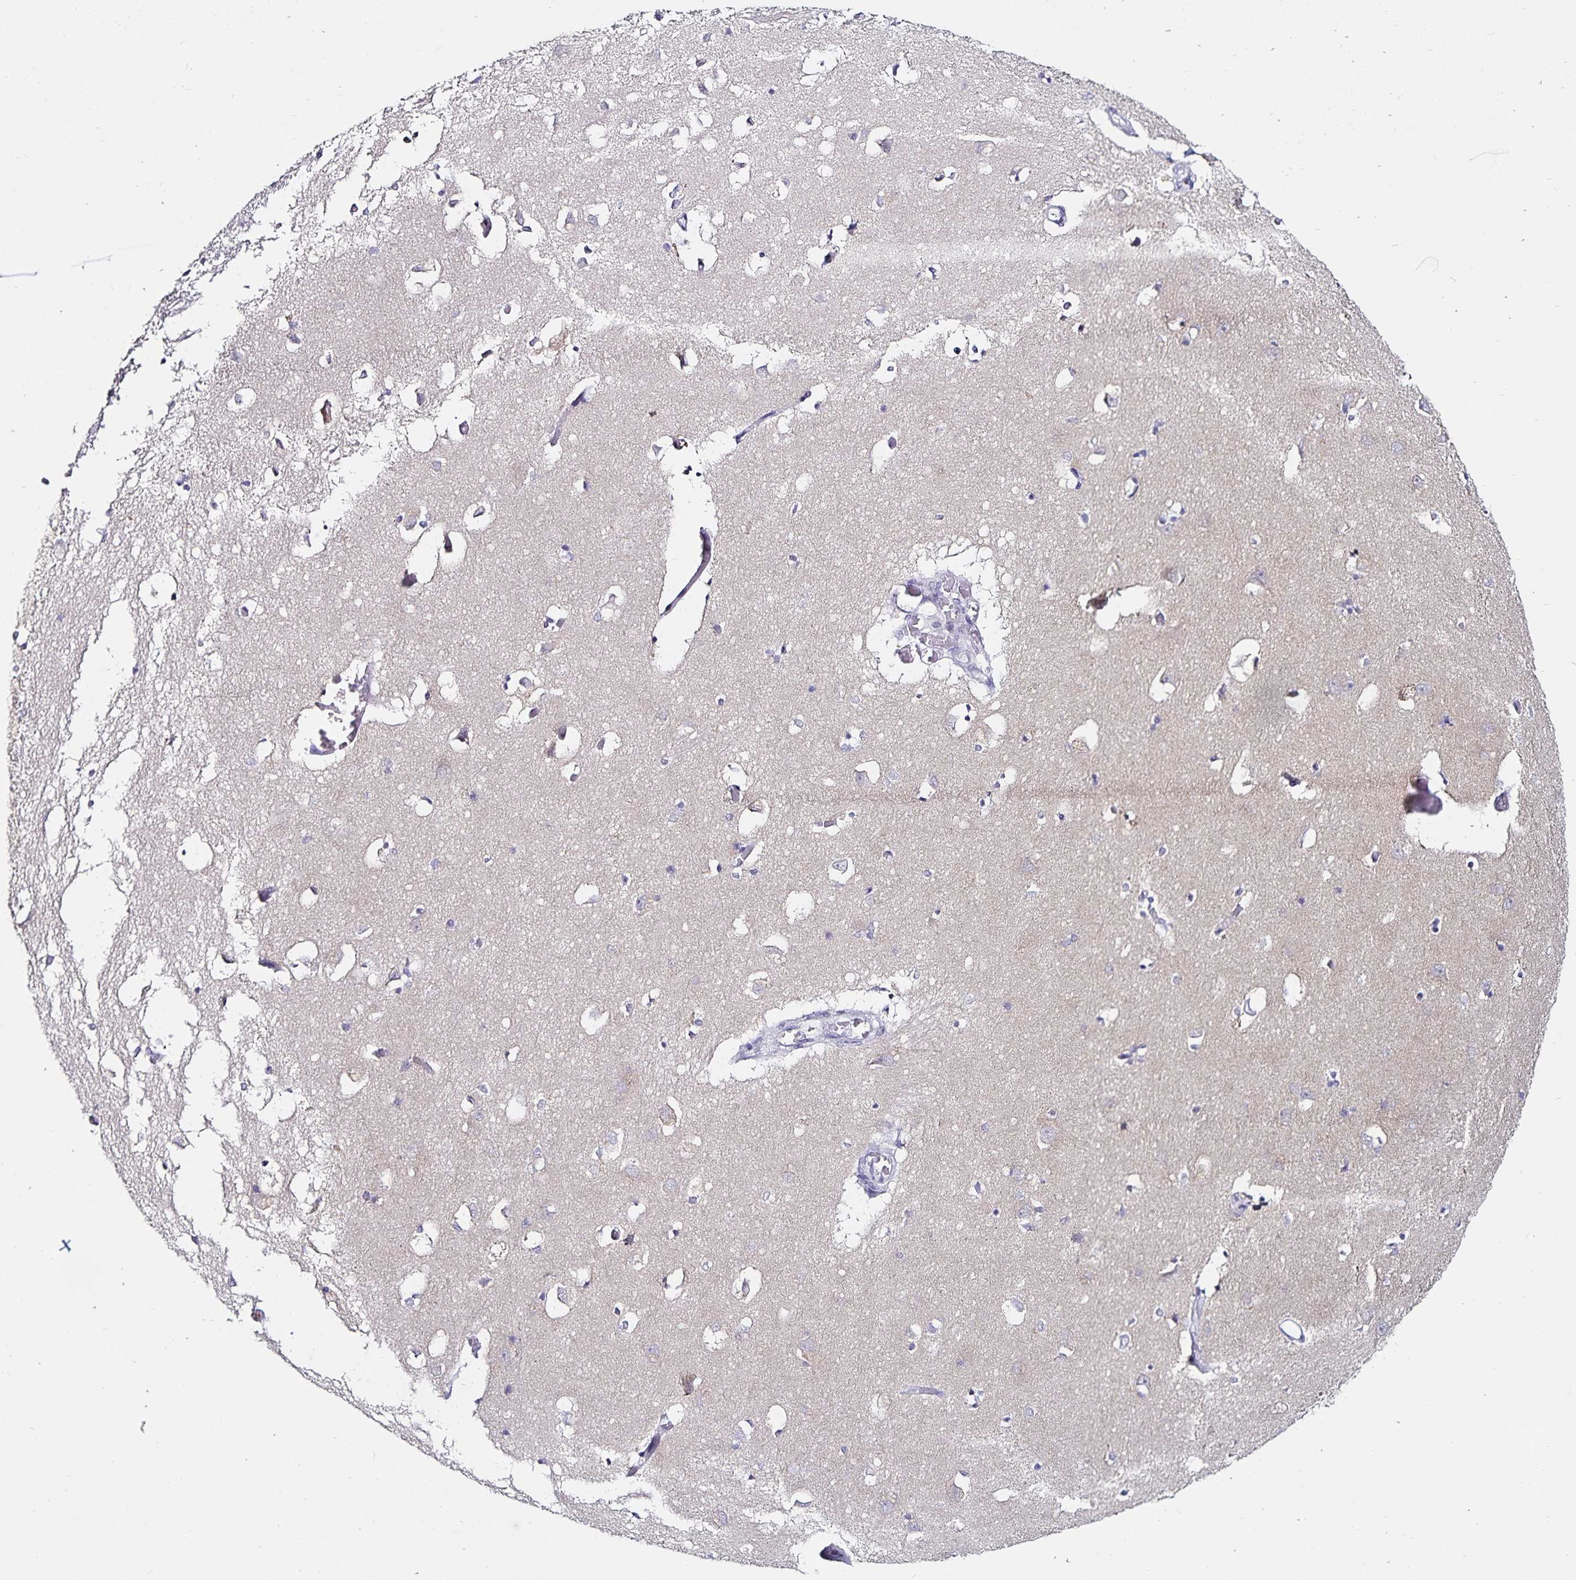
{"staining": {"intensity": "negative", "quantity": "none", "location": "none"}, "tissue": "caudate", "cell_type": "Glial cells", "image_type": "normal", "snomed": [{"axis": "morphology", "description": "Normal tissue, NOS"}, {"axis": "topography", "description": "Lateral ventricle wall"}, {"axis": "topography", "description": "Hippocampus"}], "caption": "The micrograph exhibits no significant staining in glial cells of caudate. (DAB (3,3'-diaminobenzidine) immunohistochemistry (IHC) with hematoxylin counter stain).", "gene": "ANLN", "patient": {"sex": "female", "age": 63}}